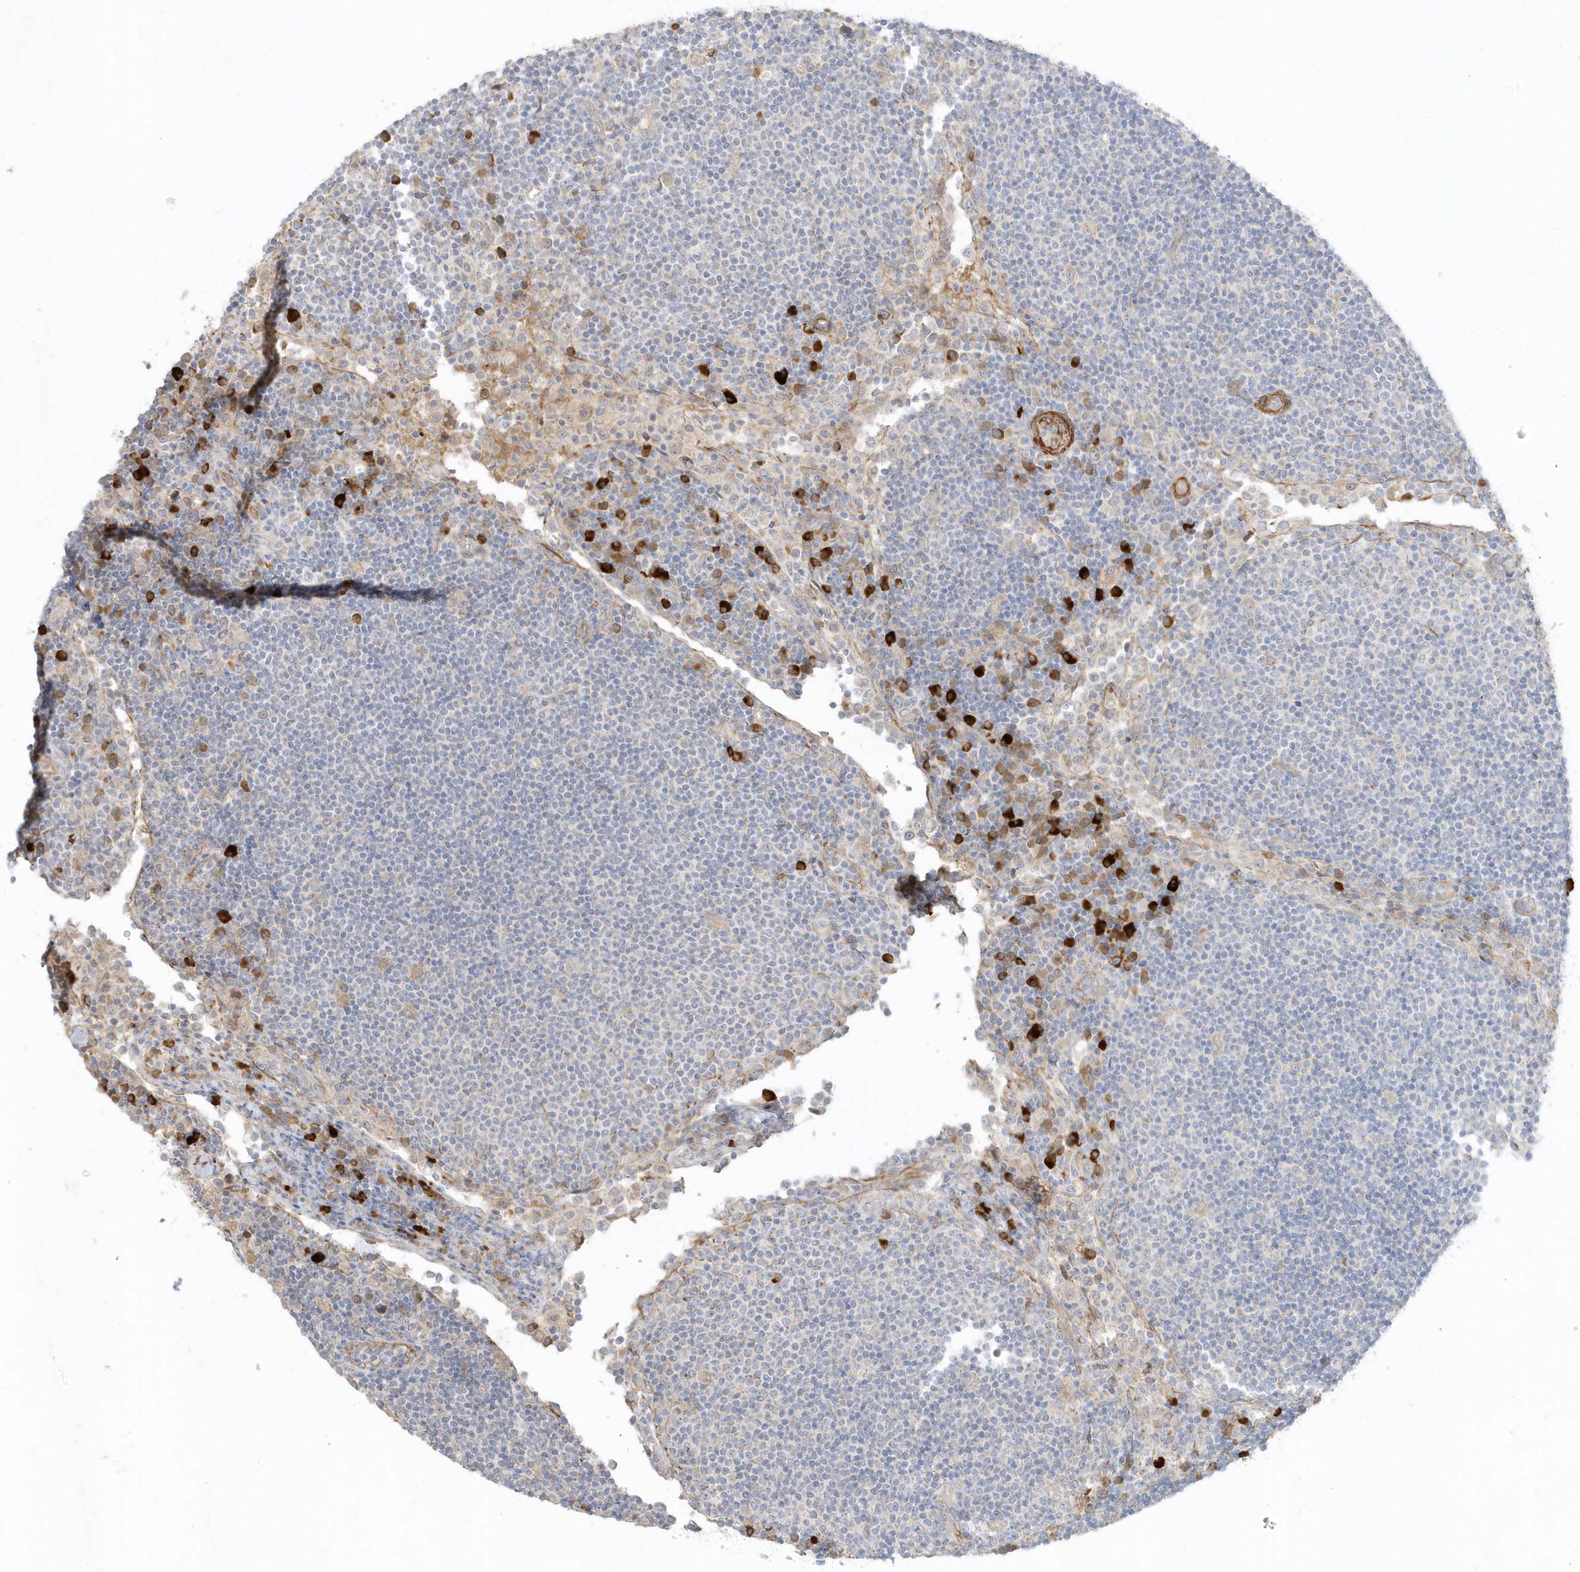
{"staining": {"intensity": "negative", "quantity": "none", "location": "none"}, "tissue": "lymph node", "cell_type": "Germinal center cells", "image_type": "normal", "snomed": [{"axis": "morphology", "description": "Normal tissue, NOS"}, {"axis": "topography", "description": "Lymph node"}], "caption": "Immunohistochemistry (IHC) of benign human lymph node shows no staining in germinal center cells.", "gene": "THADA", "patient": {"sex": "female", "age": 53}}